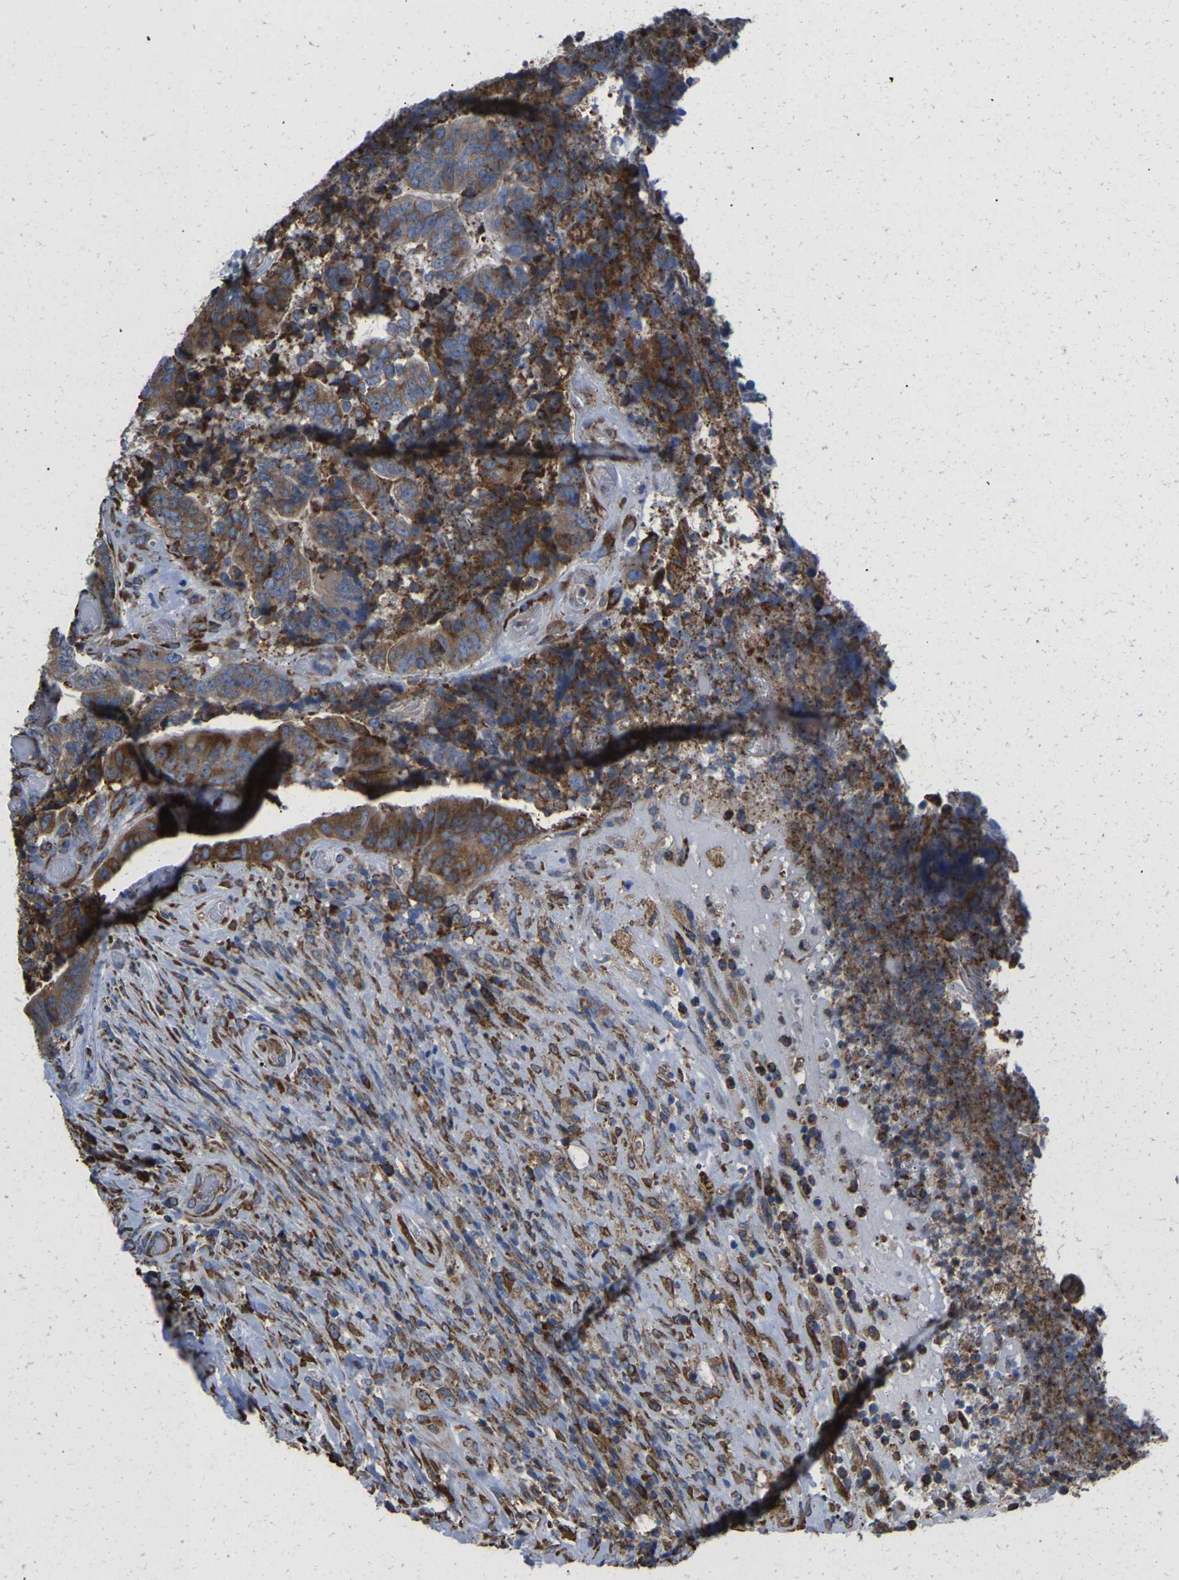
{"staining": {"intensity": "moderate", "quantity": ">75%", "location": "cytoplasmic/membranous"}, "tissue": "colorectal cancer", "cell_type": "Tumor cells", "image_type": "cancer", "snomed": [{"axis": "morphology", "description": "Adenocarcinoma, NOS"}, {"axis": "topography", "description": "Rectum"}], "caption": "Immunohistochemical staining of colorectal cancer (adenocarcinoma) exhibits moderate cytoplasmic/membranous protein staining in about >75% of tumor cells. The staining was performed using DAB, with brown indicating positive protein expression. Nuclei are stained blue with hematoxylin.", "gene": "P4HB", "patient": {"sex": "male", "age": 72}}